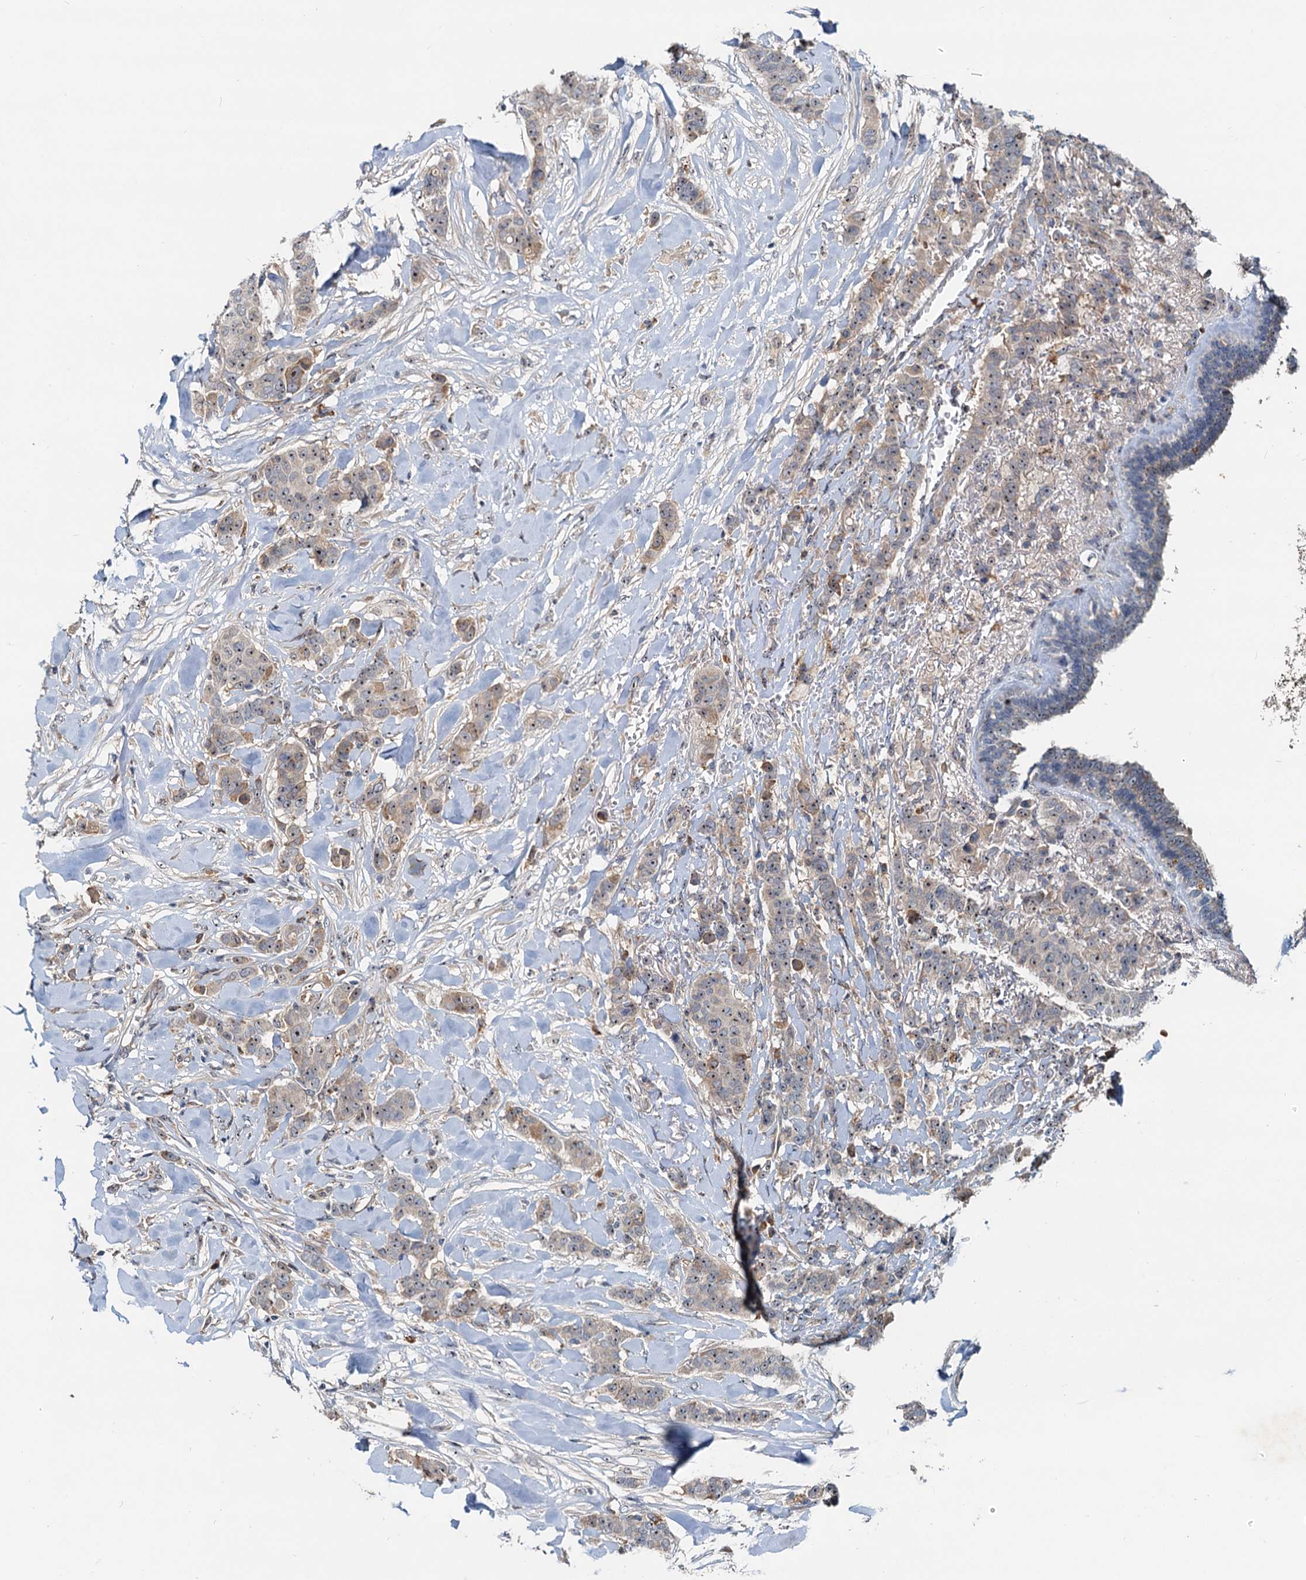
{"staining": {"intensity": "negative", "quantity": "none", "location": "none"}, "tissue": "breast cancer", "cell_type": "Tumor cells", "image_type": "cancer", "snomed": [{"axis": "morphology", "description": "Duct carcinoma"}, {"axis": "topography", "description": "Breast"}], "caption": "Histopathology image shows no protein staining in tumor cells of breast cancer tissue.", "gene": "RGS7BP", "patient": {"sex": "female", "age": 40}}